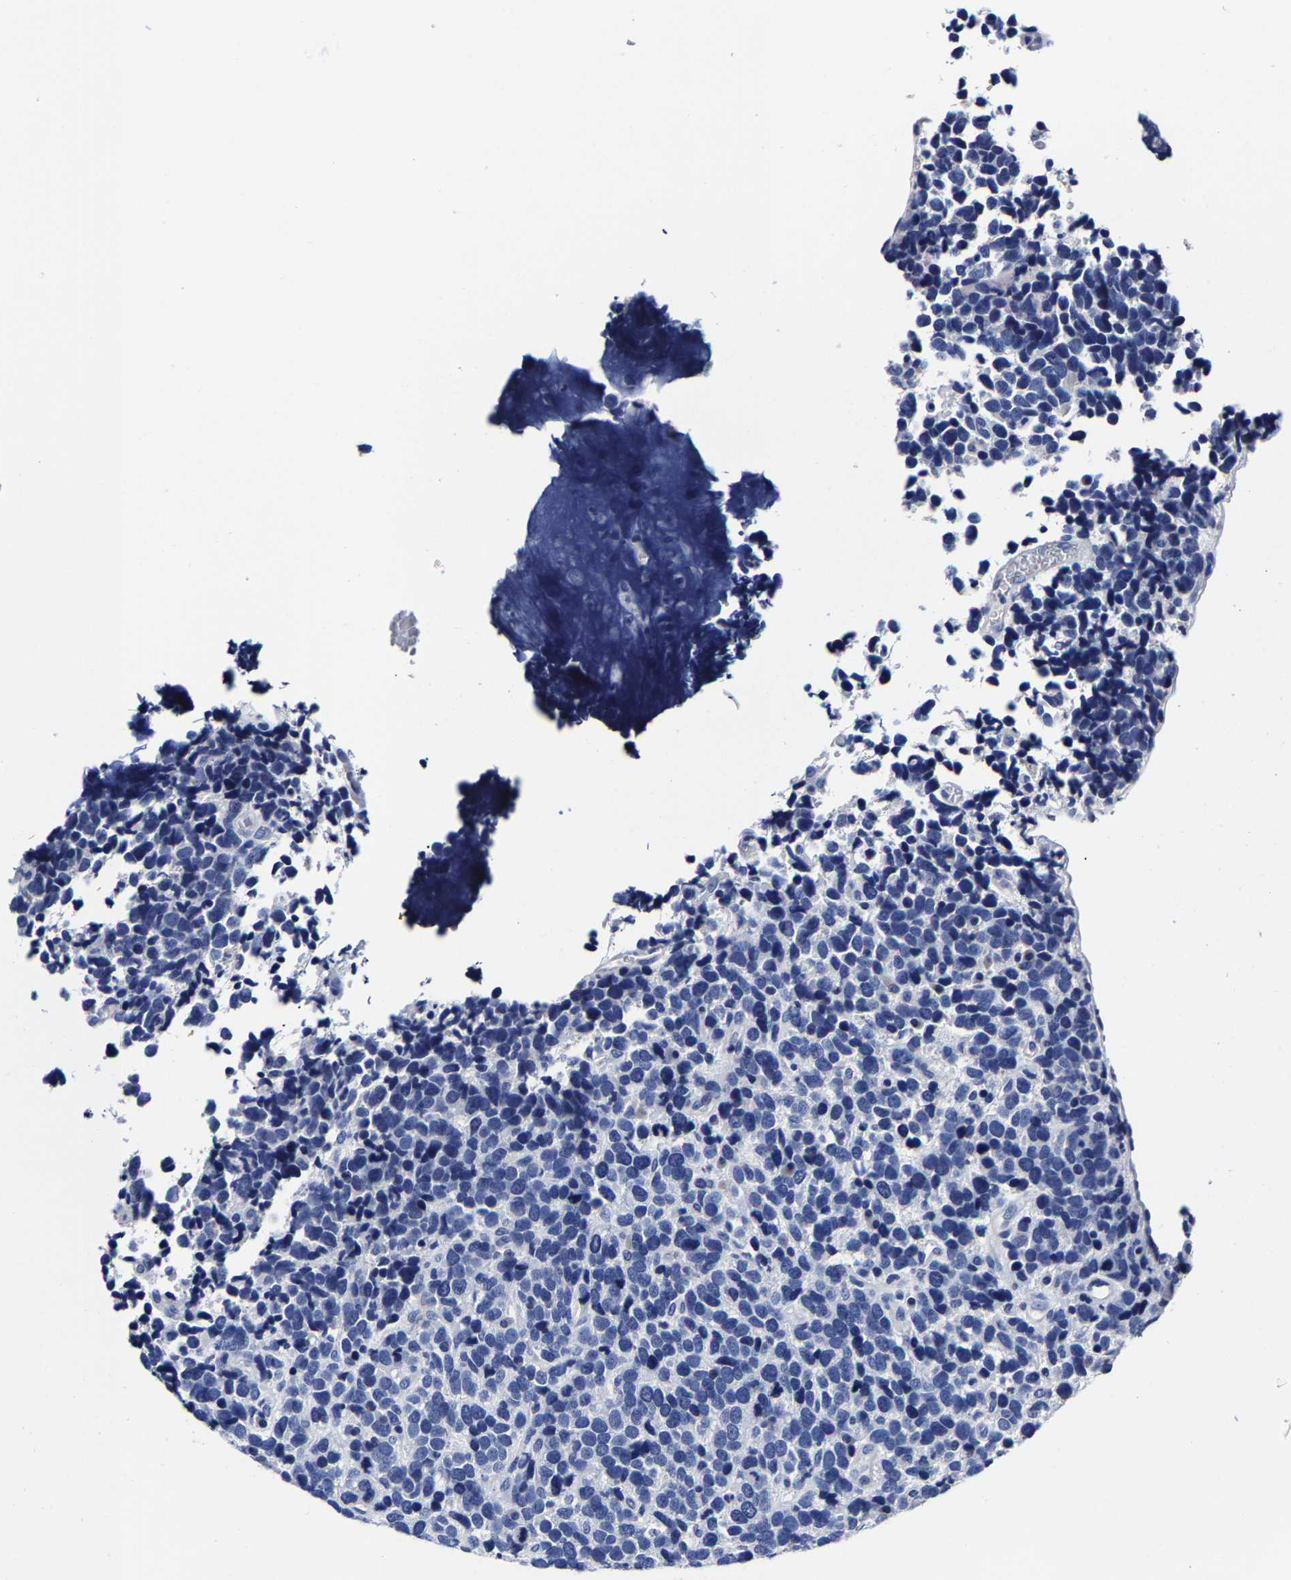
{"staining": {"intensity": "negative", "quantity": "none", "location": "none"}, "tissue": "urothelial cancer", "cell_type": "Tumor cells", "image_type": "cancer", "snomed": [{"axis": "morphology", "description": "Urothelial carcinoma, High grade"}, {"axis": "topography", "description": "Urinary bladder"}], "caption": "Immunohistochemical staining of human urothelial carcinoma (high-grade) shows no significant expression in tumor cells.", "gene": "CPA2", "patient": {"sex": "female", "age": 82}}